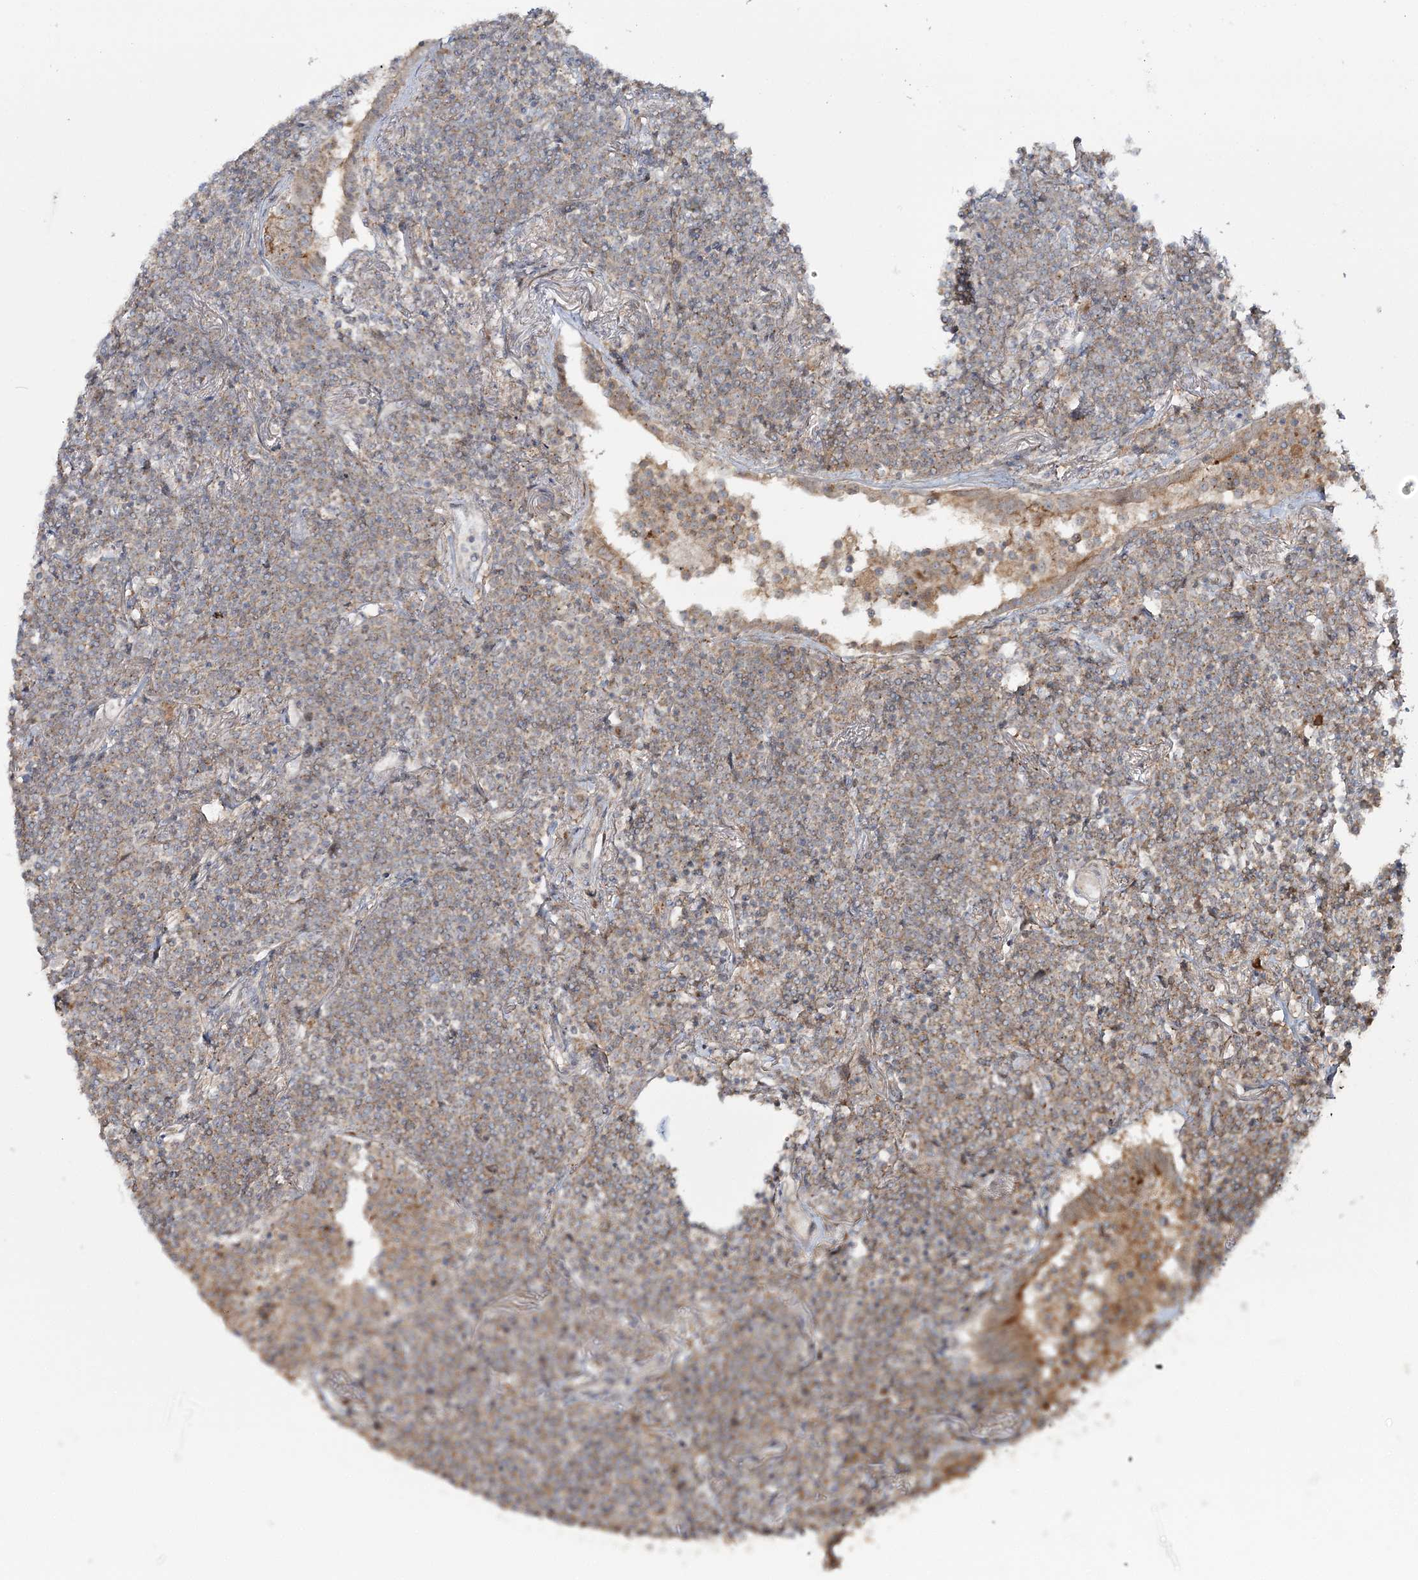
{"staining": {"intensity": "weak", "quantity": "25%-75%", "location": "cytoplasmic/membranous"}, "tissue": "lymphoma", "cell_type": "Tumor cells", "image_type": "cancer", "snomed": [{"axis": "morphology", "description": "Malignant lymphoma, non-Hodgkin's type, Low grade"}, {"axis": "topography", "description": "Lung"}], "caption": "Lymphoma tissue shows weak cytoplasmic/membranous expression in about 25%-75% of tumor cells, visualized by immunohistochemistry.", "gene": "MOCS2", "patient": {"sex": "female", "age": 71}}